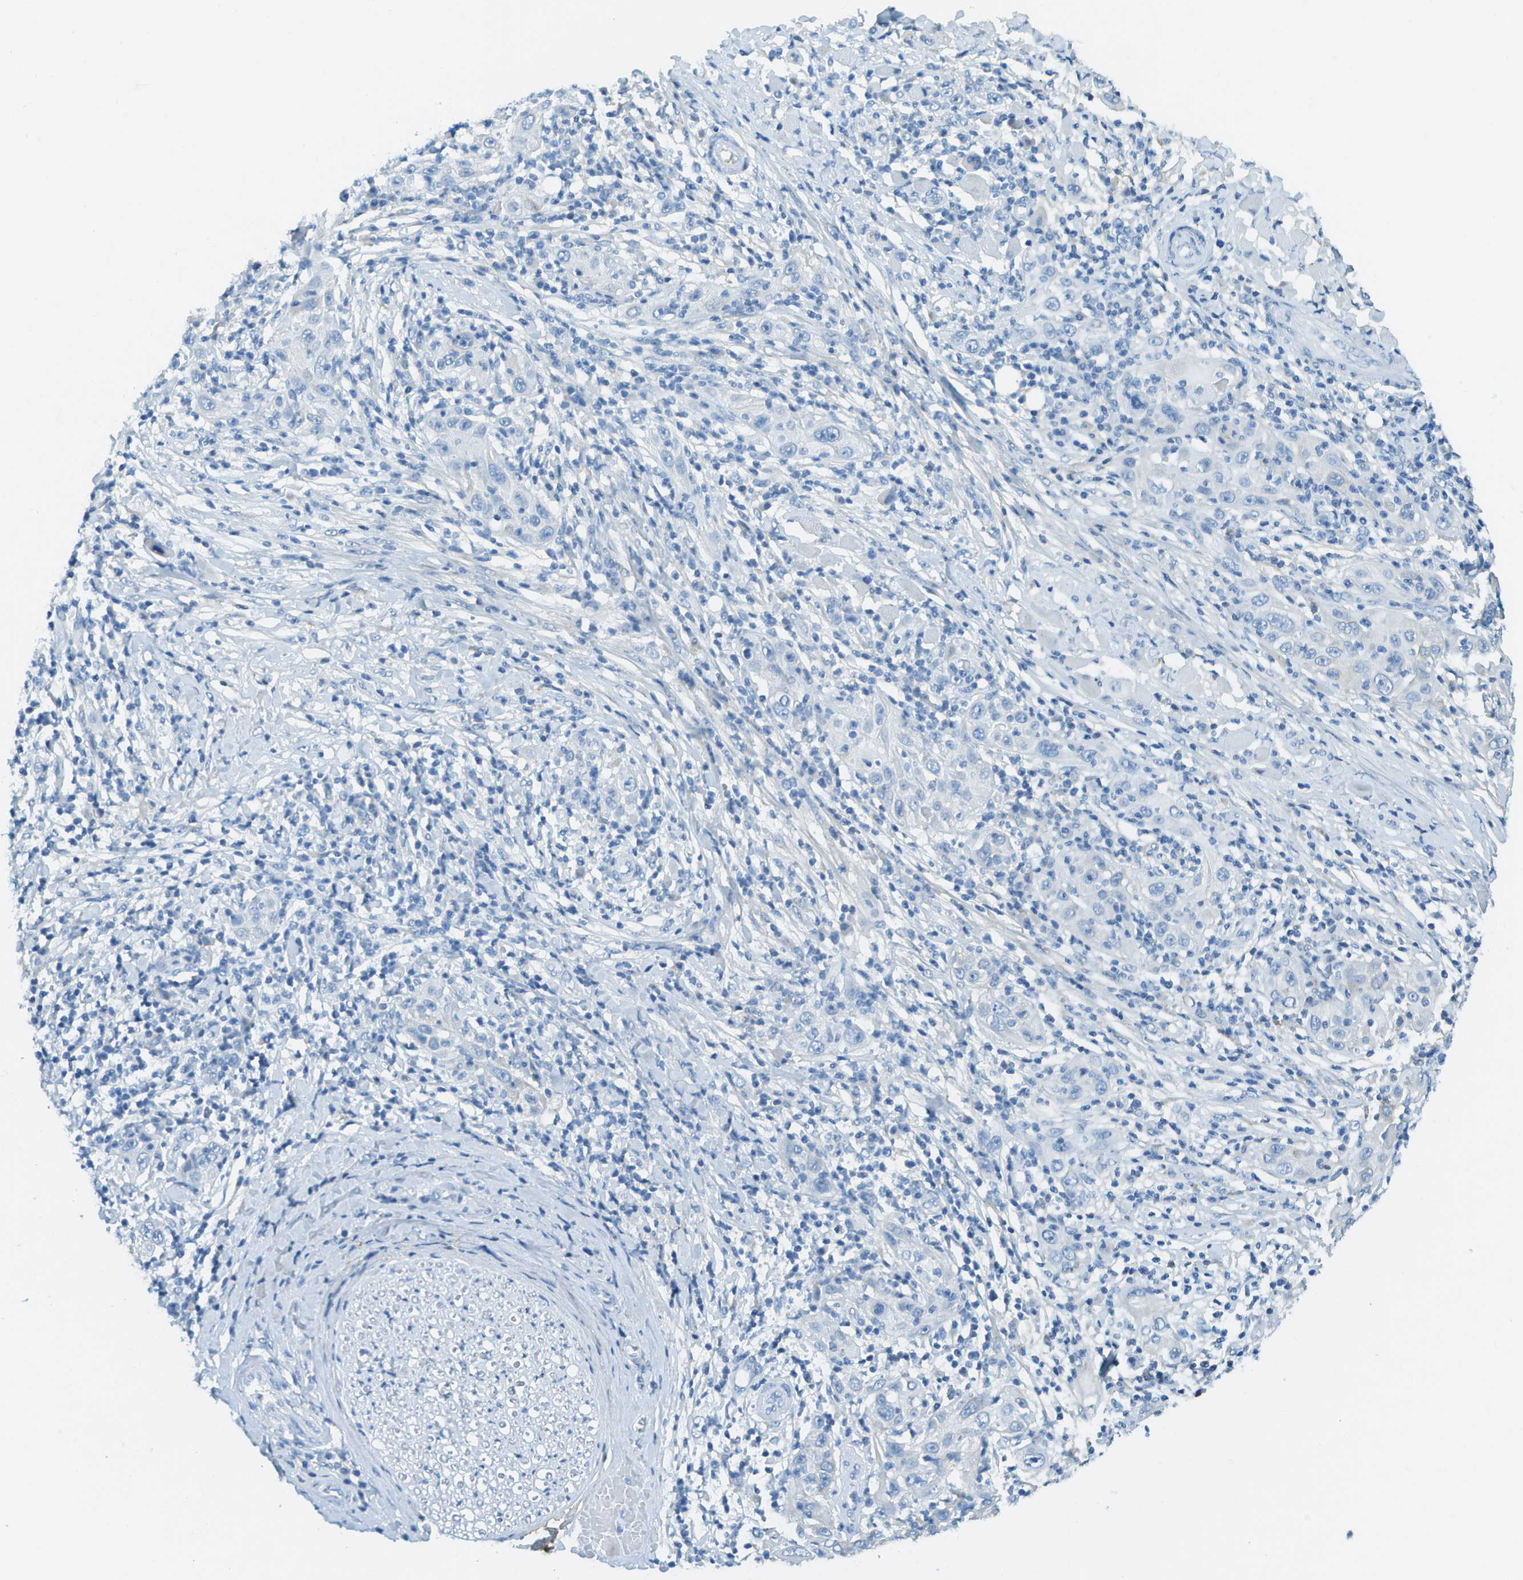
{"staining": {"intensity": "negative", "quantity": "none", "location": "none"}, "tissue": "skin cancer", "cell_type": "Tumor cells", "image_type": "cancer", "snomed": [{"axis": "morphology", "description": "Squamous cell carcinoma, NOS"}, {"axis": "topography", "description": "Skin"}], "caption": "High magnification brightfield microscopy of skin cancer stained with DAB (3,3'-diaminobenzidine) (brown) and counterstained with hematoxylin (blue): tumor cells show no significant staining. The staining was performed using DAB (3,3'-diaminobenzidine) to visualize the protein expression in brown, while the nuclei were stained in blue with hematoxylin (Magnification: 20x).", "gene": "C1S", "patient": {"sex": "female", "age": 88}}